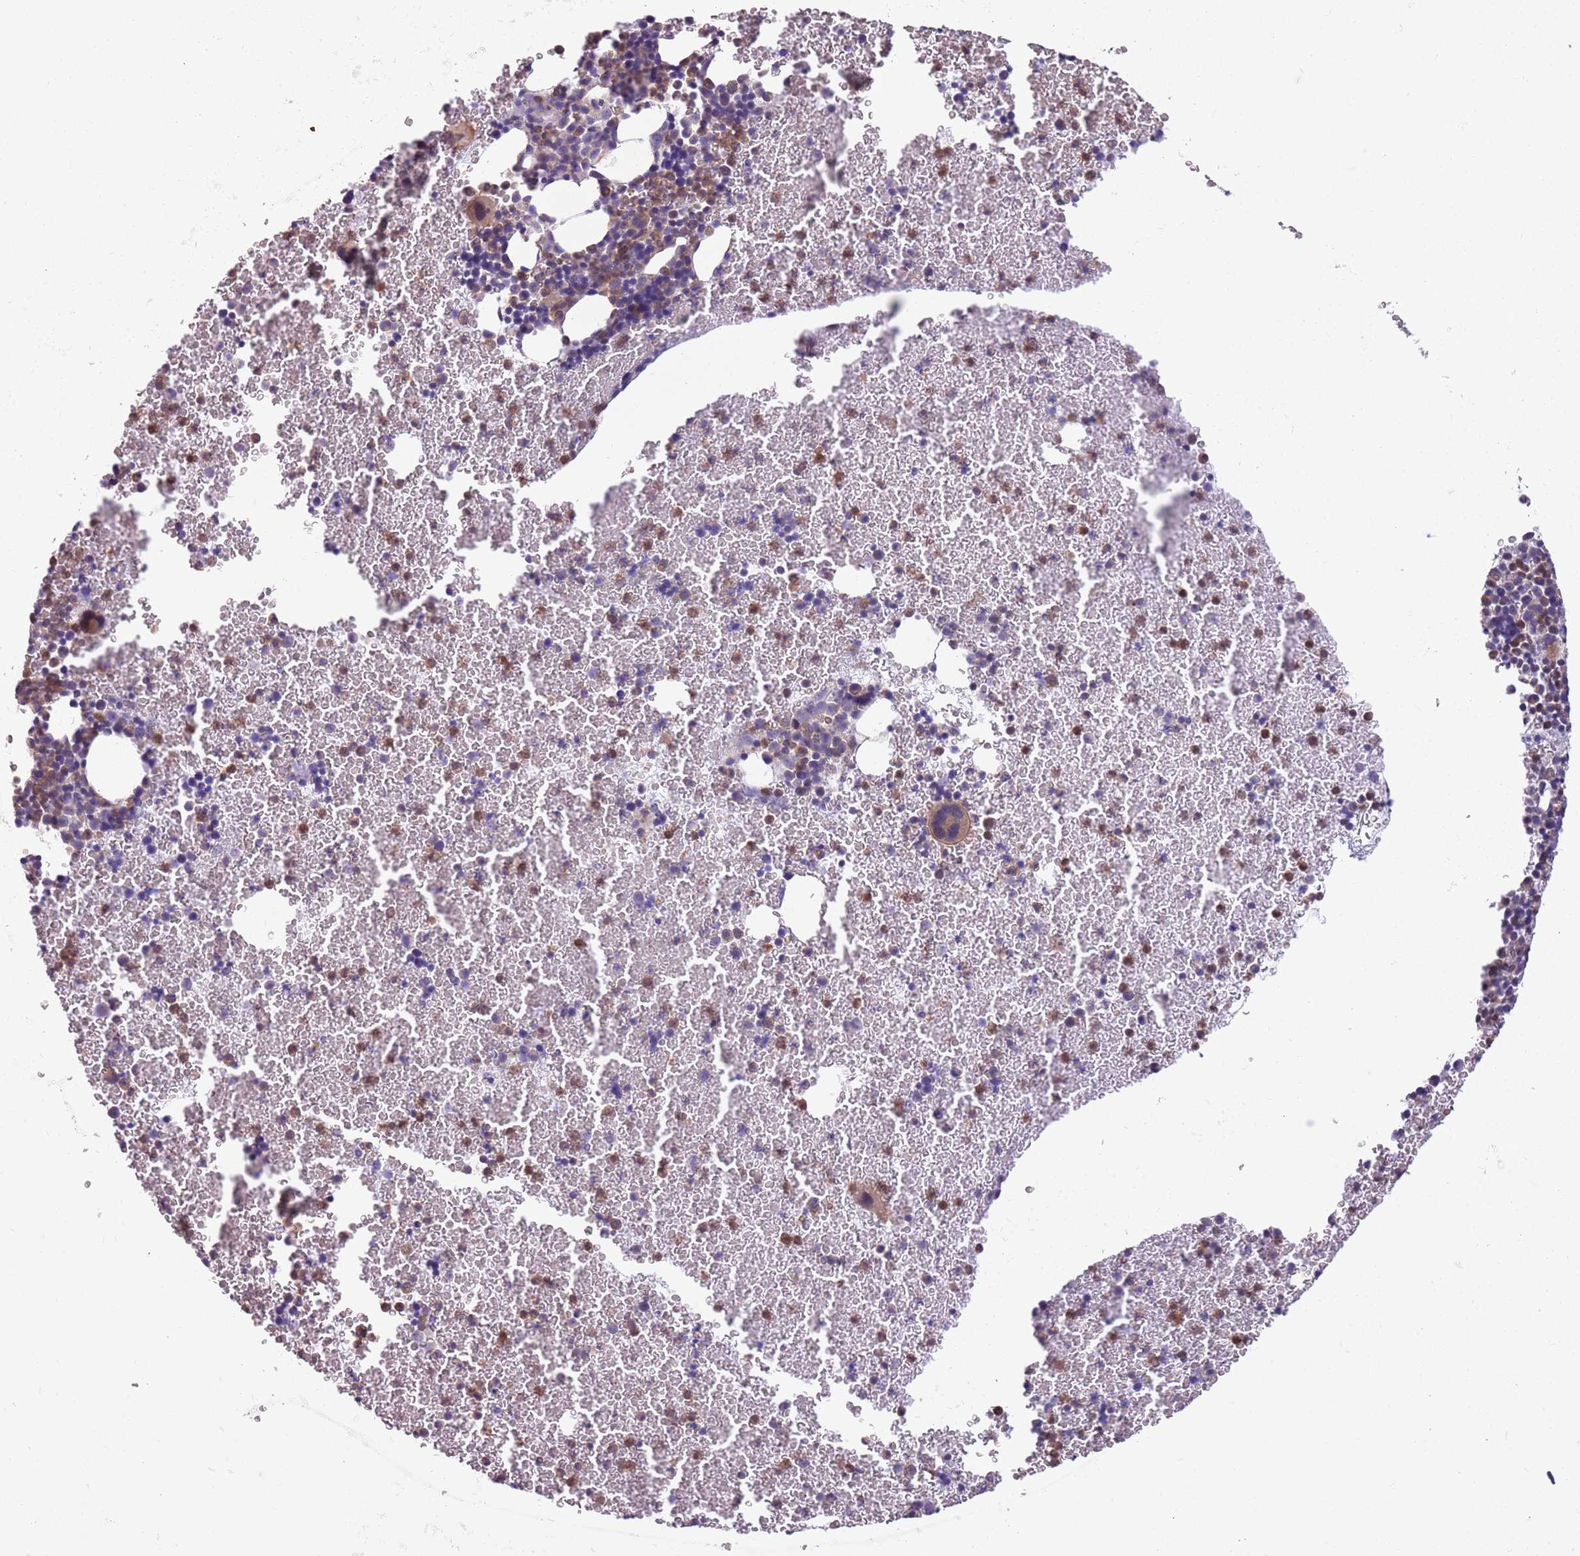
{"staining": {"intensity": "moderate", "quantity": "<25%", "location": "cytoplasmic/membranous,nuclear"}, "tissue": "bone marrow", "cell_type": "Hematopoietic cells", "image_type": "normal", "snomed": [{"axis": "morphology", "description": "Normal tissue, NOS"}, {"axis": "topography", "description": "Bone marrow"}], "caption": "Bone marrow stained with DAB (3,3'-diaminobenzidine) immunohistochemistry (IHC) displays low levels of moderate cytoplasmic/membranous,nuclear staining in about <25% of hematopoietic cells.", "gene": "JAML", "patient": {"sex": "male", "age": 11}}